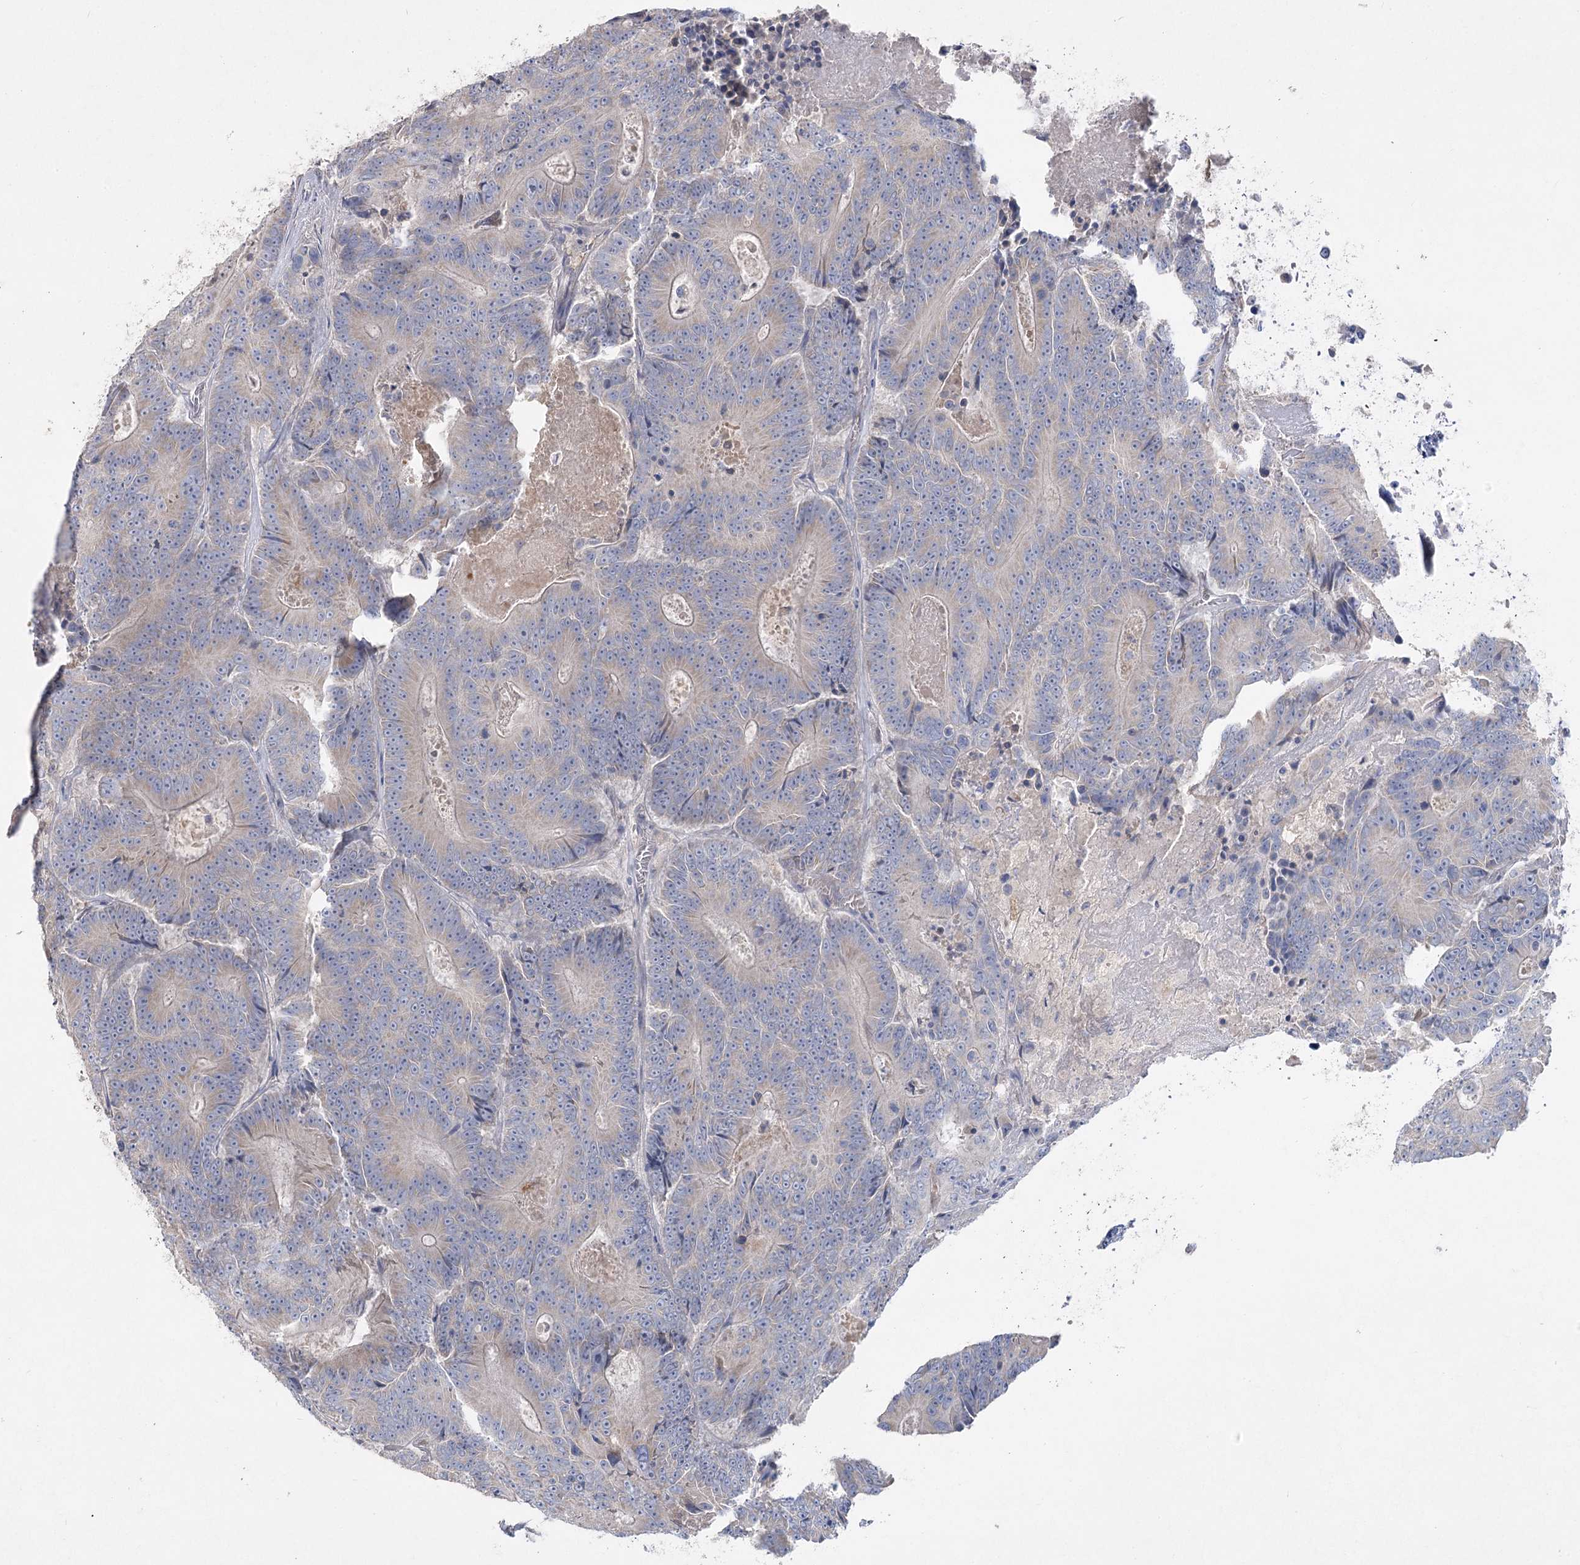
{"staining": {"intensity": "negative", "quantity": "none", "location": "none"}, "tissue": "colorectal cancer", "cell_type": "Tumor cells", "image_type": "cancer", "snomed": [{"axis": "morphology", "description": "Adenocarcinoma, NOS"}, {"axis": "topography", "description": "Colon"}], "caption": "Immunohistochemistry (IHC) photomicrograph of neoplastic tissue: colorectal adenocarcinoma stained with DAB (3,3'-diaminobenzidine) exhibits no significant protein positivity in tumor cells. The staining is performed using DAB brown chromogen with nuclei counter-stained in using hematoxylin.", "gene": "TMEM187", "patient": {"sex": "male", "age": 83}}